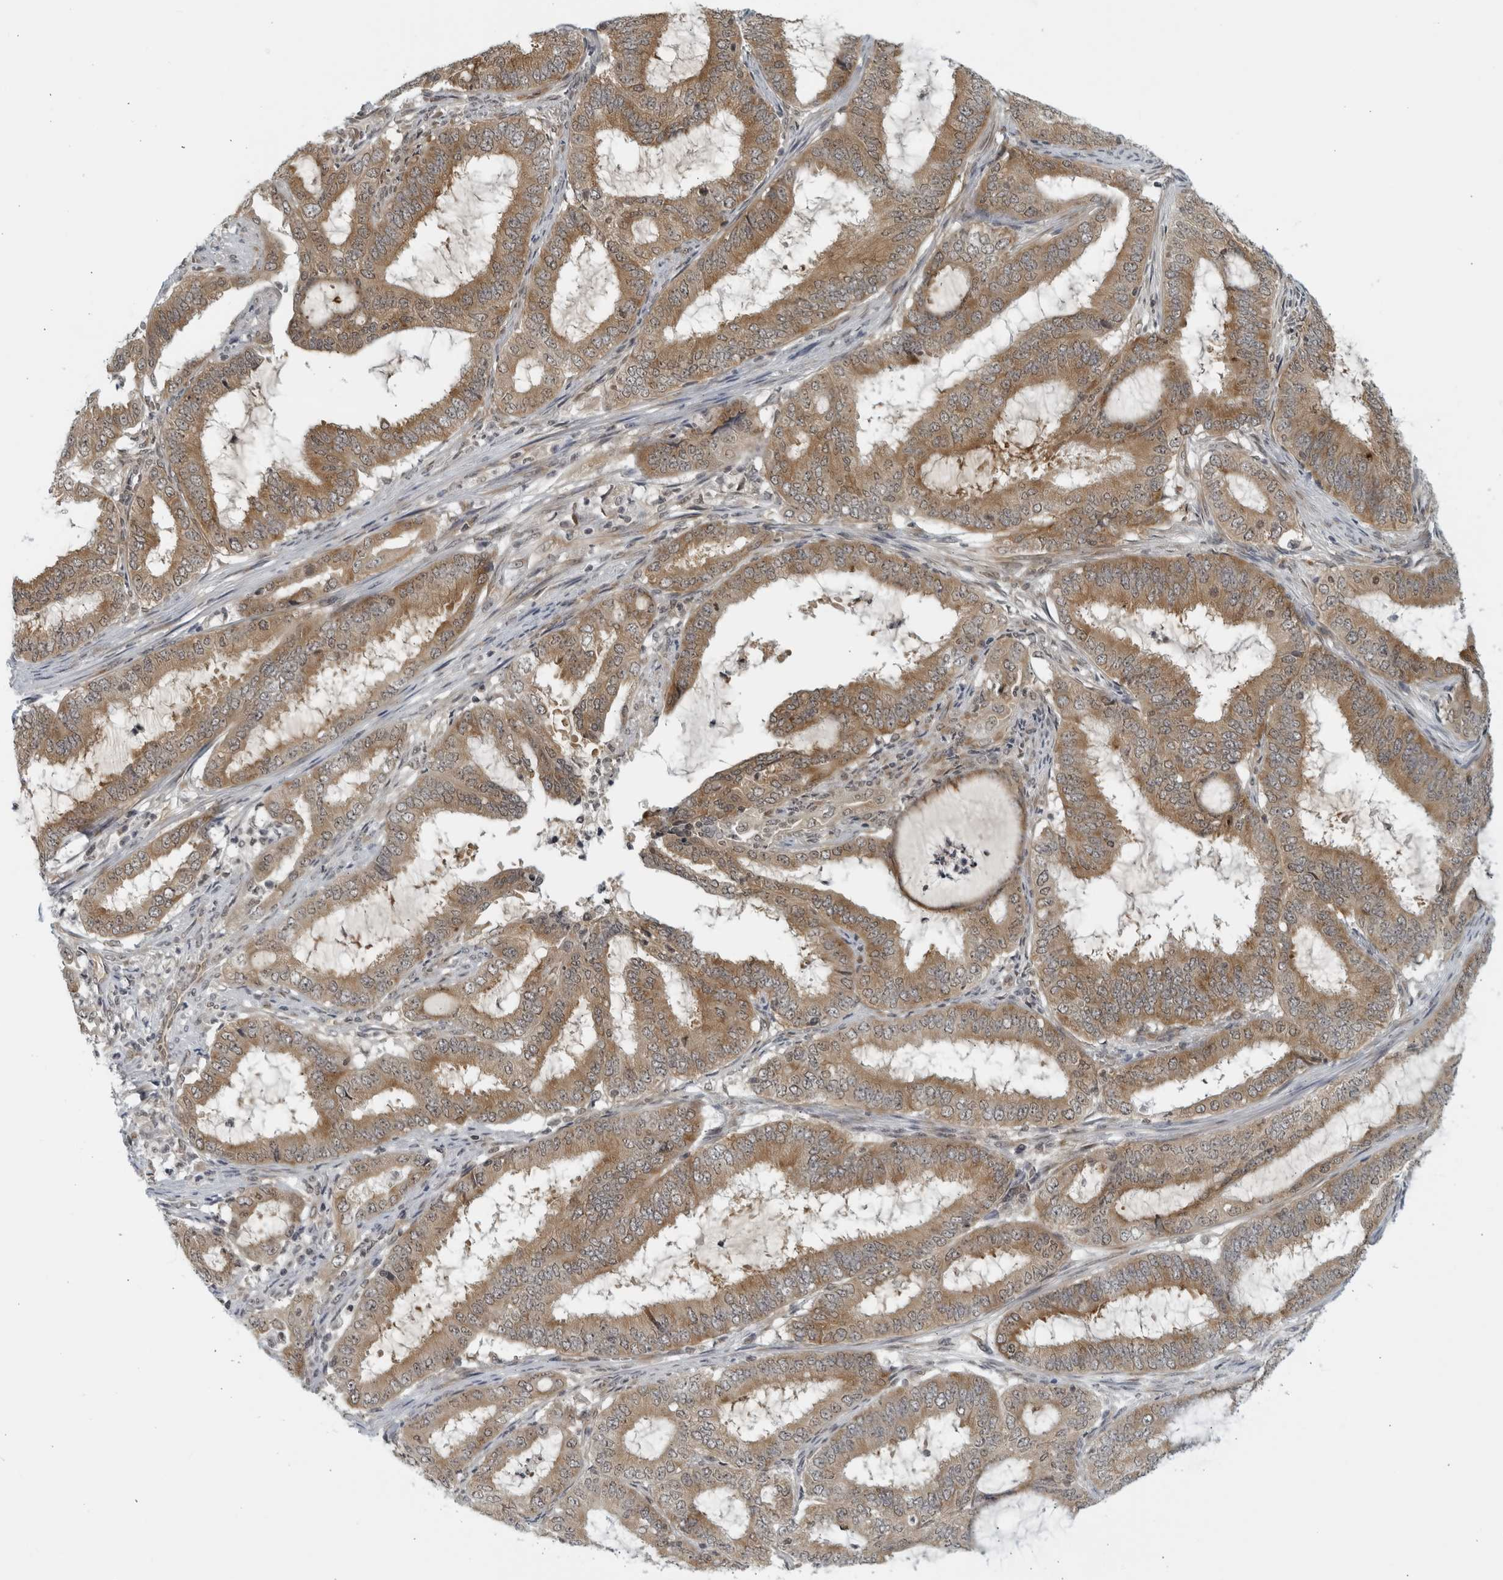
{"staining": {"intensity": "moderate", "quantity": ">75%", "location": "cytoplasmic/membranous"}, "tissue": "endometrial cancer", "cell_type": "Tumor cells", "image_type": "cancer", "snomed": [{"axis": "morphology", "description": "Adenocarcinoma, NOS"}, {"axis": "topography", "description": "Endometrium"}], "caption": "Immunohistochemistry photomicrograph of neoplastic tissue: endometrial cancer (adenocarcinoma) stained using immunohistochemistry exhibits medium levels of moderate protein expression localized specifically in the cytoplasmic/membranous of tumor cells, appearing as a cytoplasmic/membranous brown color.", "gene": "RC3H1", "patient": {"sex": "female", "age": 51}}